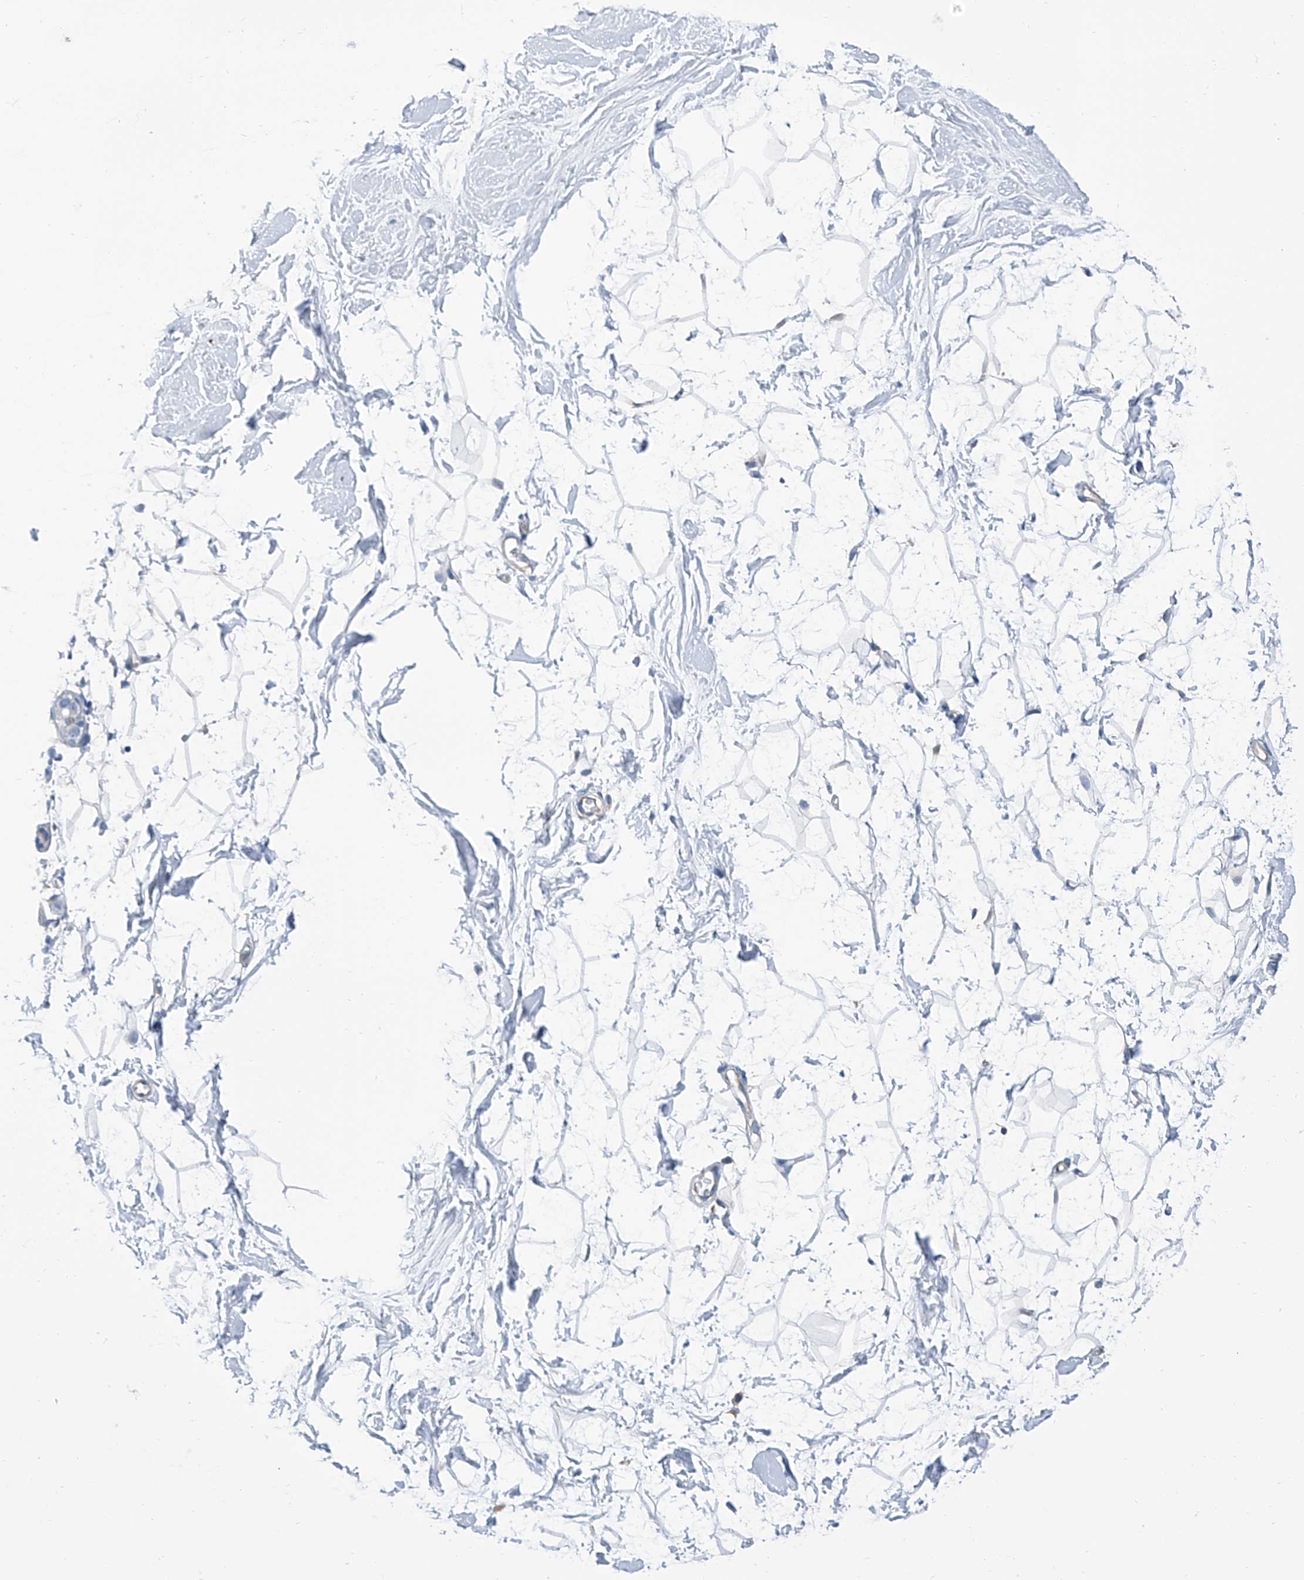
{"staining": {"intensity": "negative", "quantity": "none", "location": "none"}, "tissue": "breast", "cell_type": "Adipocytes", "image_type": "normal", "snomed": [{"axis": "morphology", "description": "Normal tissue, NOS"}, {"axis": "topography", "description": "Breast"}], "caption": "Protein analysis of unremarkable breast displays no significant staining in adipocytes.", "gene": "GPT", "patient": {"sex": "female", "age": 26}}